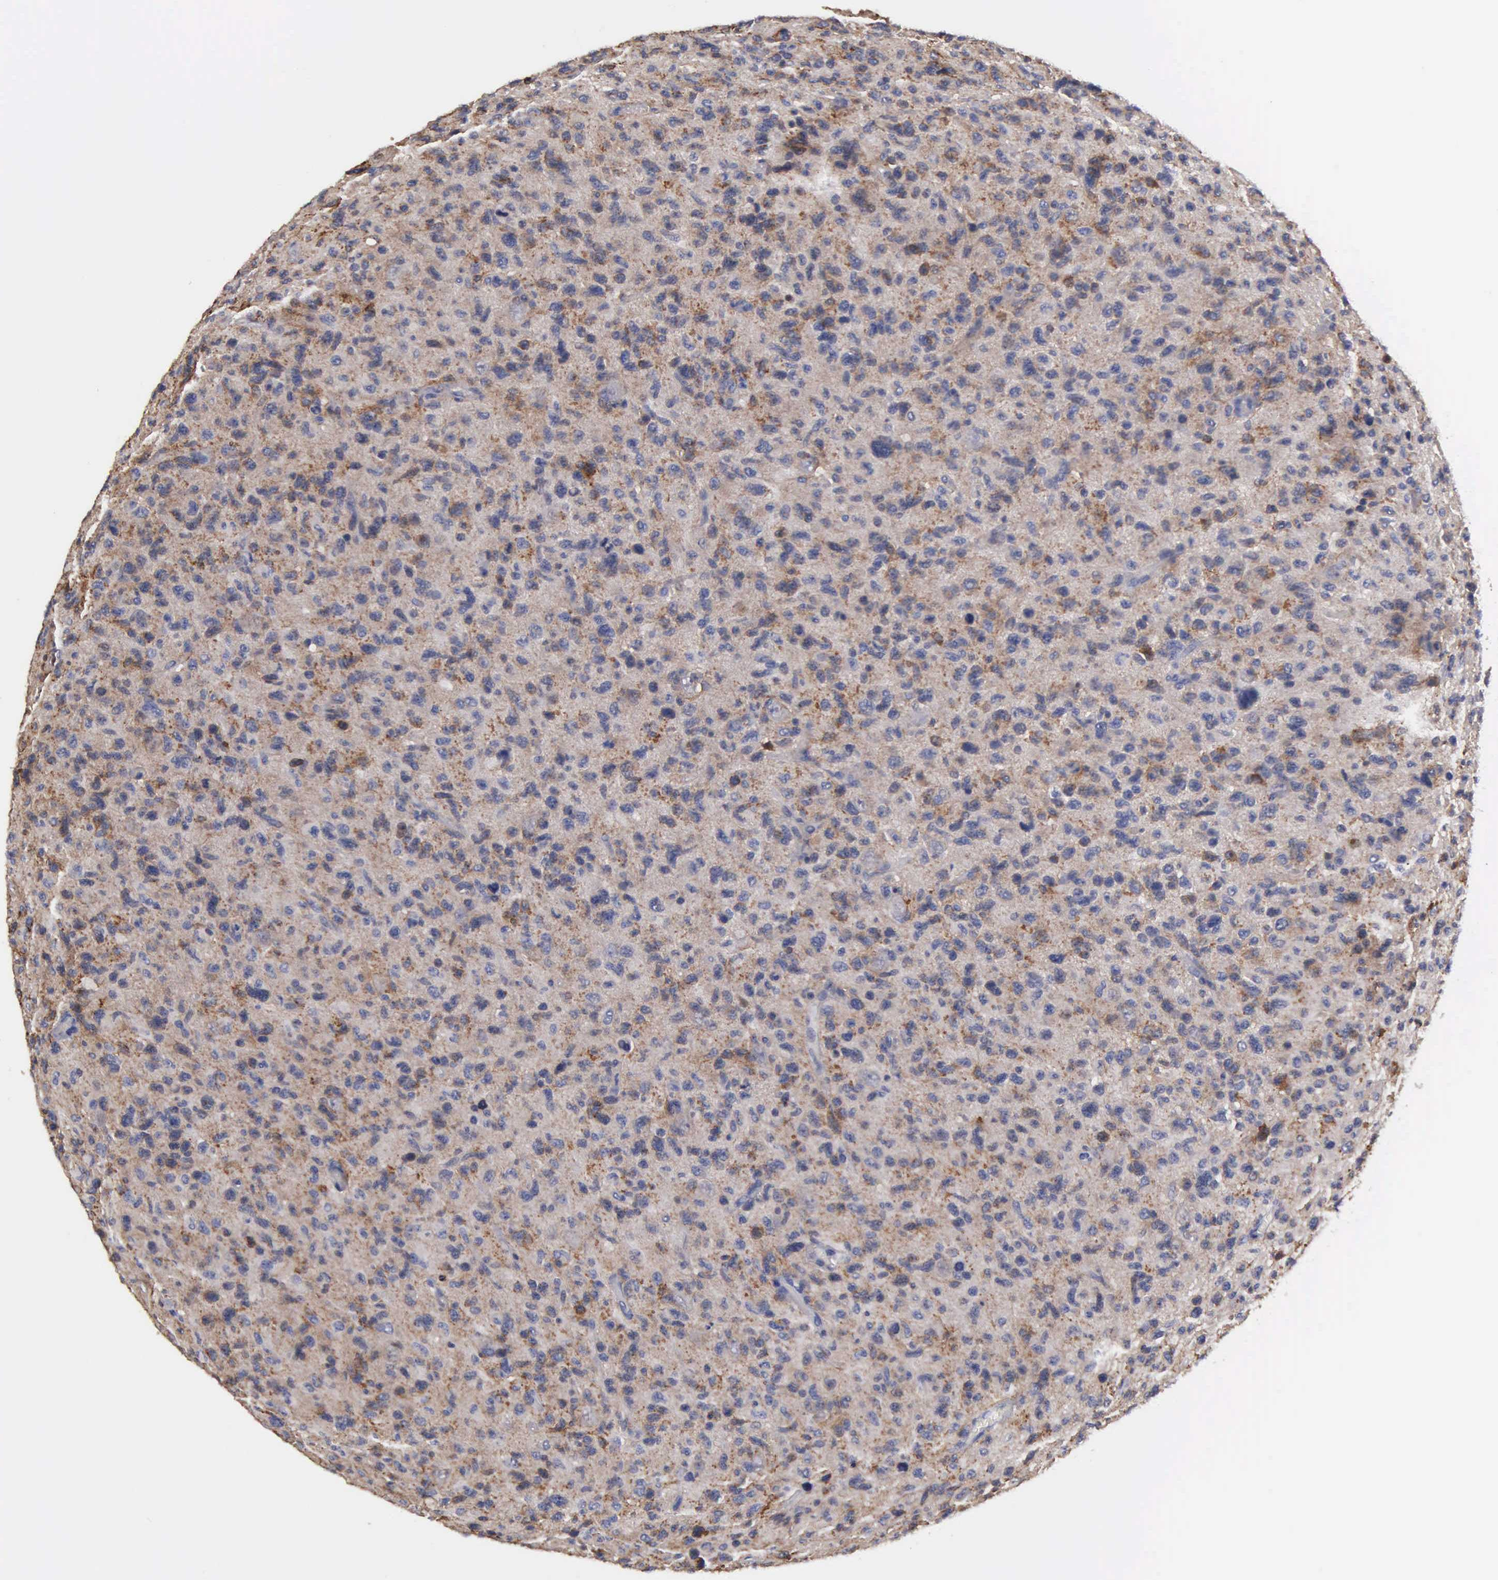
{"staining": {"intensity": "moderate", "quantity": ">75%", "location": "cytoplasmic/membranous"}, "tissue": "glioma", "cell_type": "Tumor cells", "image_type": "cancer", "snomed": [{"axis": "morphology", "description": "Glioma, malignant, High grade"}, {"axis": "topography", "description": "Brain"}], "caption": "This image displays immunohistochemistry staining of glioma, with medium moderate cytoplasmic/membranous staining in approximately >75% of tumor cells.", "gene": "RDX", "patient": {"sex": "female", "age": 60}}